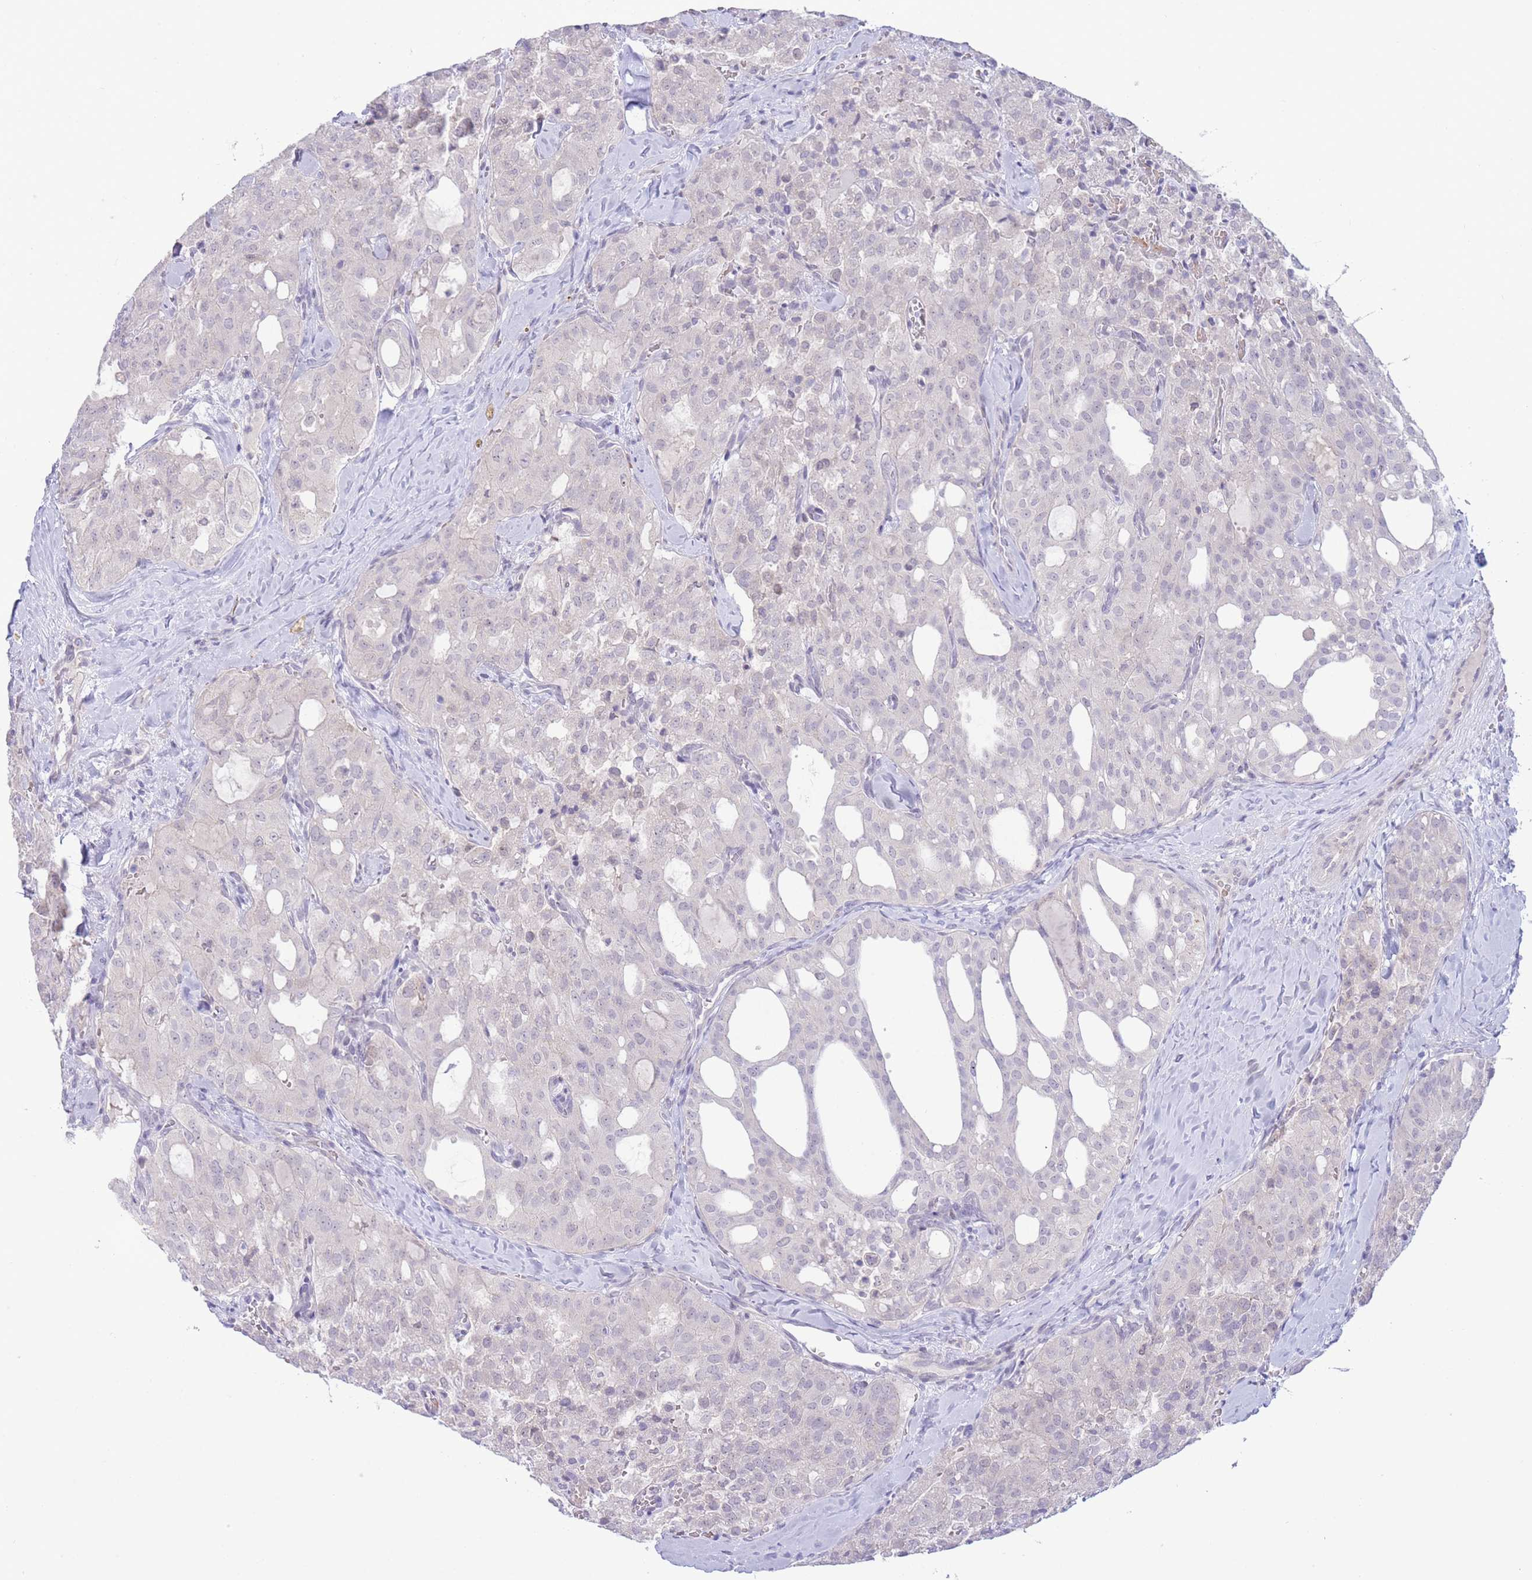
{"staining": {"intensity": "negative", "quantity": "none", "location": "none"}, "tissue": "thyroid cancer", "cell_type": "Tumor cells", "image_type": "cancer", "snomed": [{"axis": "morphology", "description": "Follicular adenoma carcinoma, NOS"}, {"axis": "topography", "description": "Thyroid gland"}], "caption": "Tumor cells show no significant protein positivity in thyroid follicular adenoma carcinoma.", "gene": "FBXO46", "patient": {"sex": "male", "age": 75}}